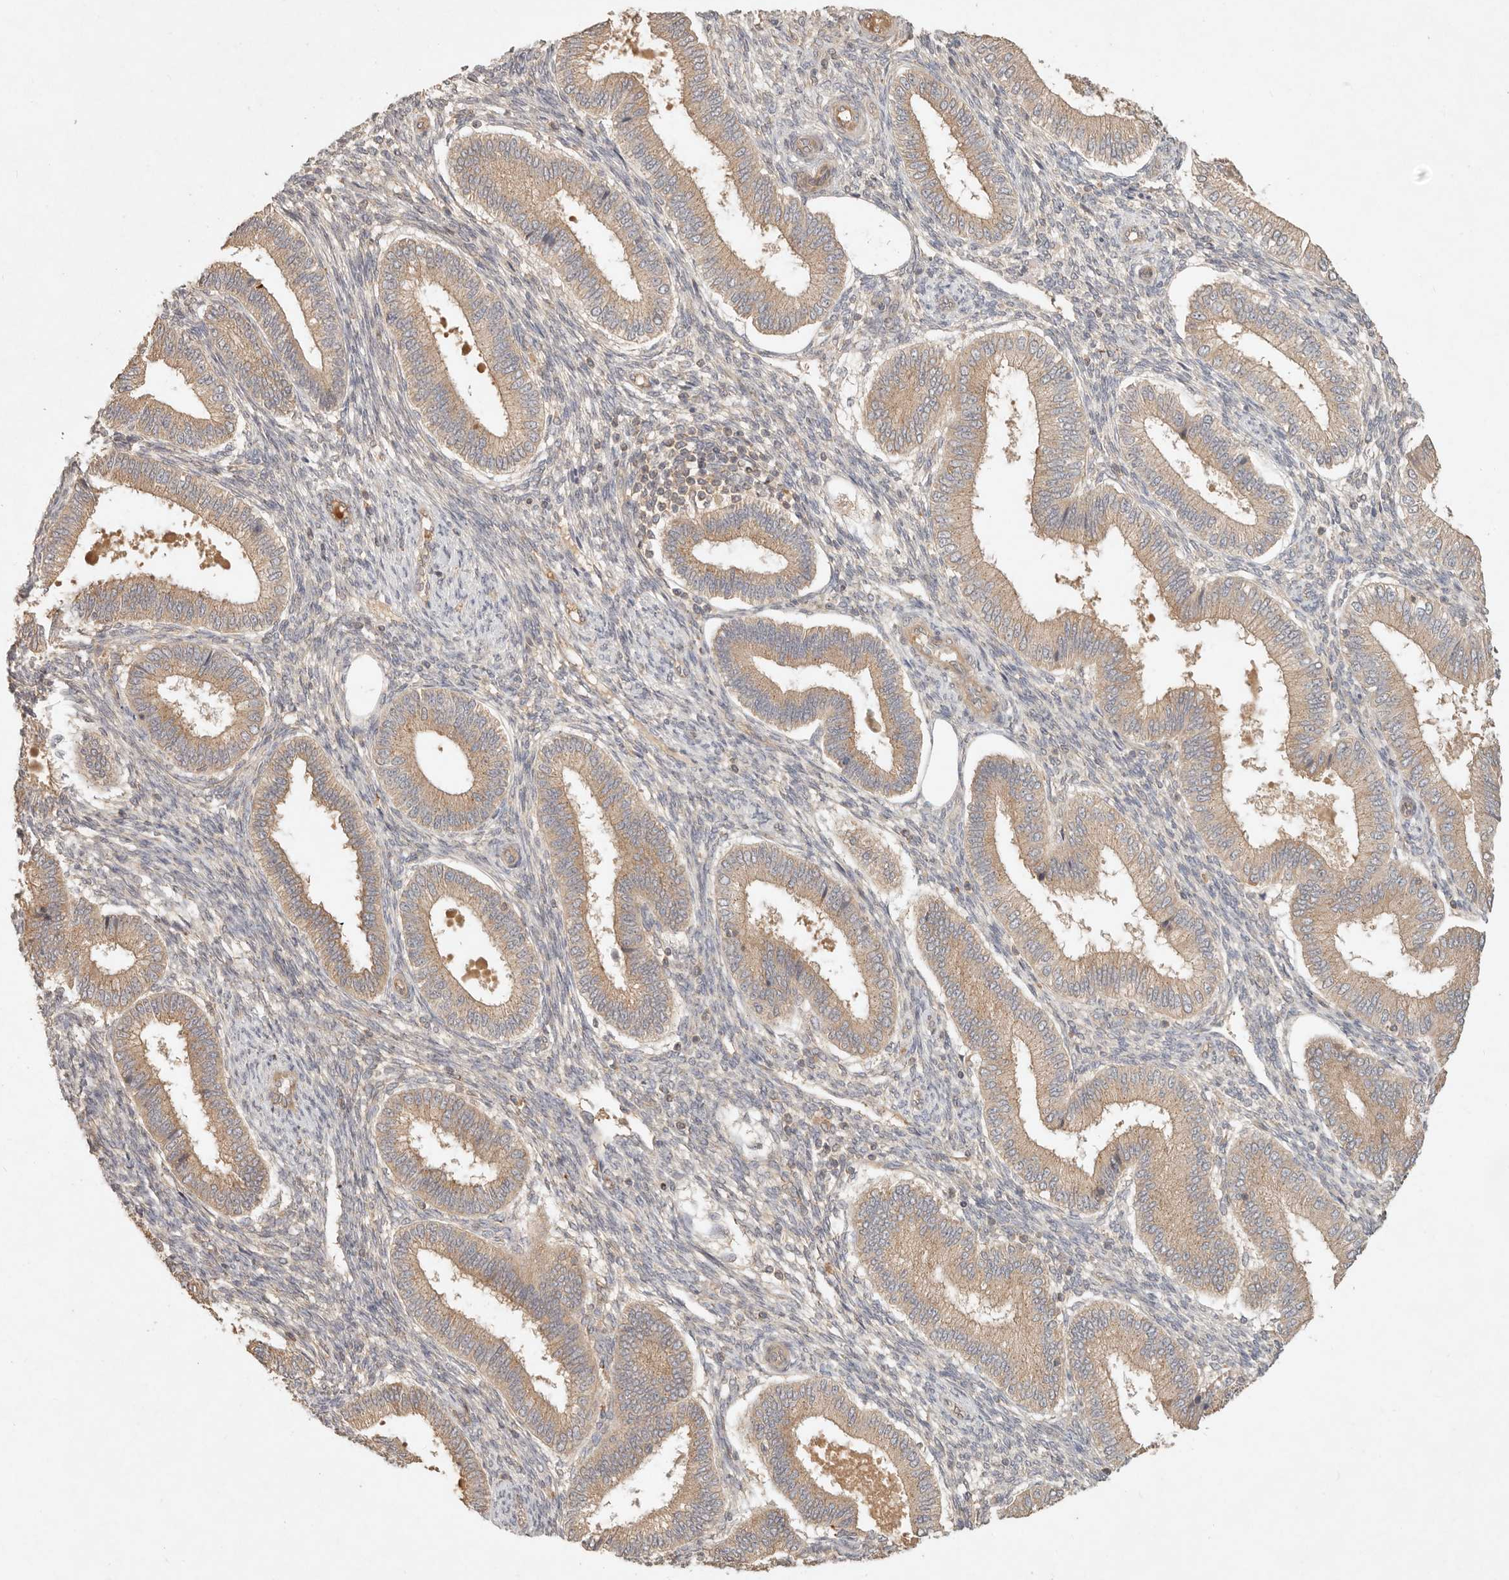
{"staining": {"intensity": "negative", "quantity": "none", "location": "none"}, "tissue": "endometrium", "cell_type": "Cells in endometrial stroma", "image_type": "normal", "snomed": [{"axis": "morphology", "description": "Normal tissue, NOS"}, {"axis": "topography", "description": "Endometrium"}], "caption": "Immunohistochemical staining of normal endometrium displays no significant expression in cells in endometrial stroma. (DAB (3,3'-diaminobenzidine) immunohistochemistry visualized using brightfield microscopy, high magnification).", "gene": "HECTD3", "patient": {"sex": "female", "age": 39}}